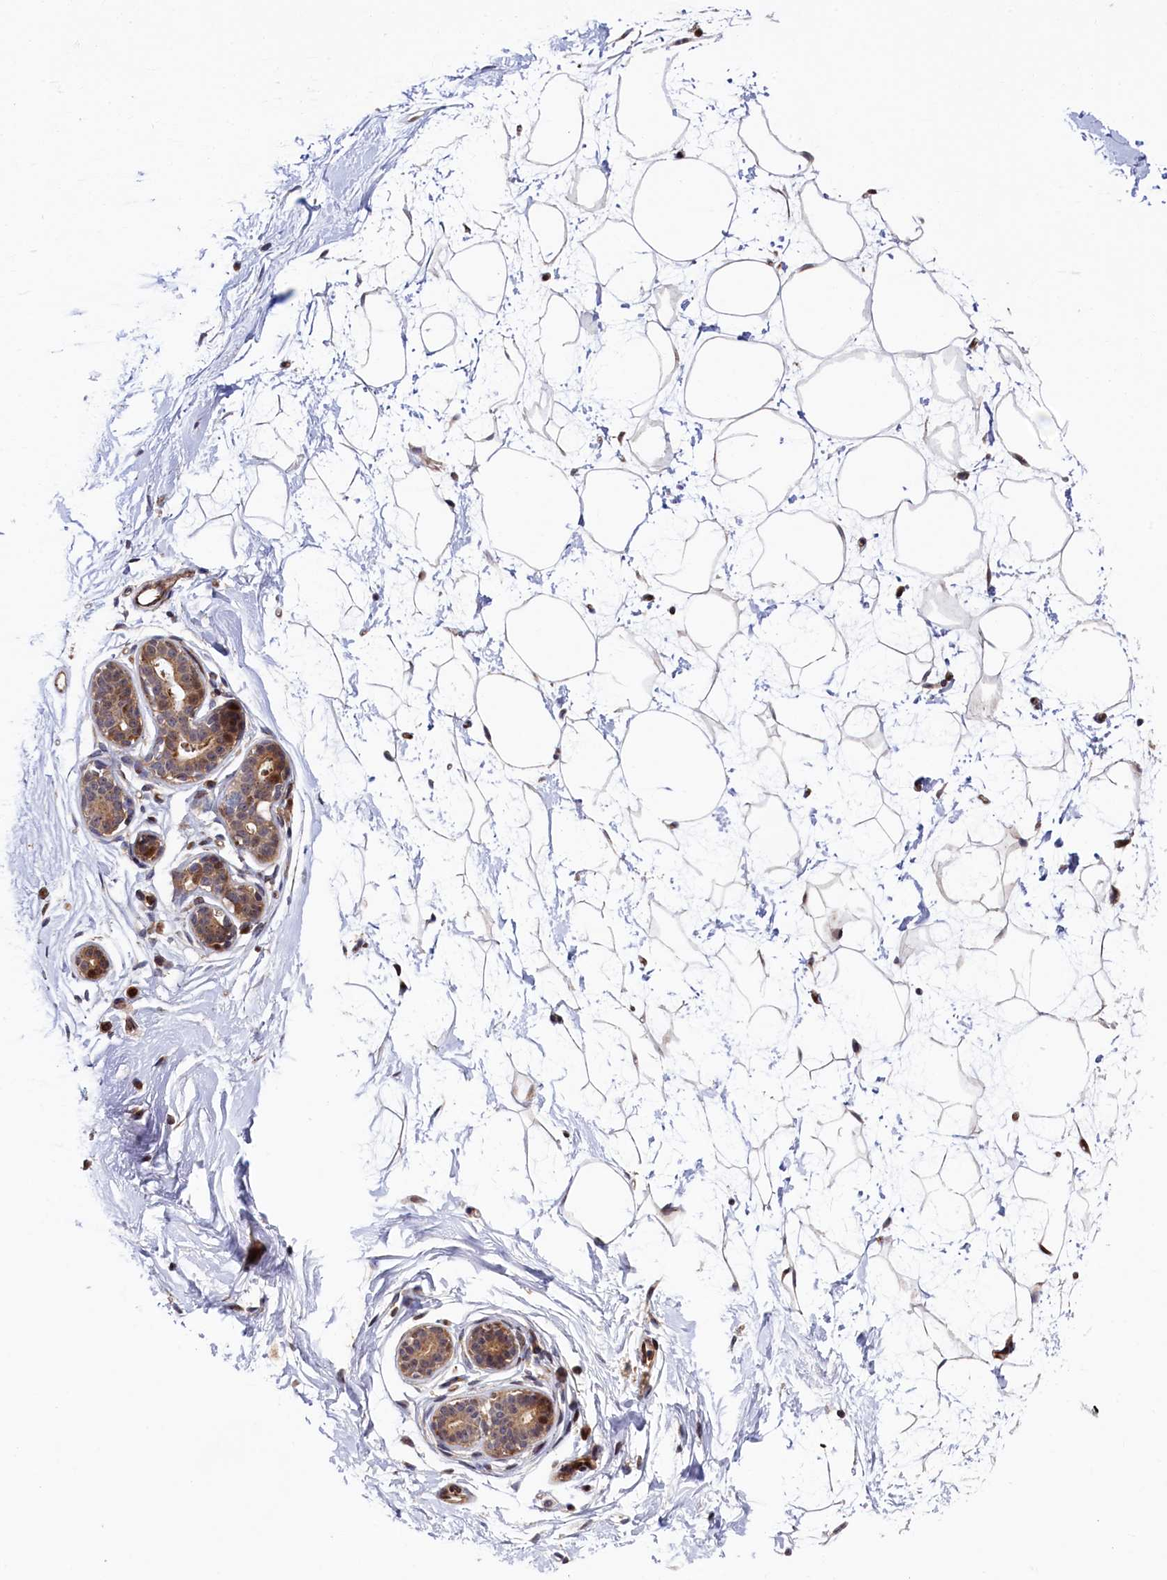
{"staining": {"intensity": "negative", "quantity": "none", "location": "none"}, "tissue": "breast", "cell_type": "Adipocytes", "image_type": "normal", "snomed": [{"axis": "morphology", "description": "Normal tissue, NOS"}, {"axis": "morphology", "description": "Adenoma, NOS"}, {"axis": "topography", "description": "Breast"}], "caption": "This is an immunohistochemistry (IHC) photomicrograph of unremarkable breast. There is no staining in adipocytes.", "gene": "PIK3C3", "patient": {"sex": "female", "age": 23}}